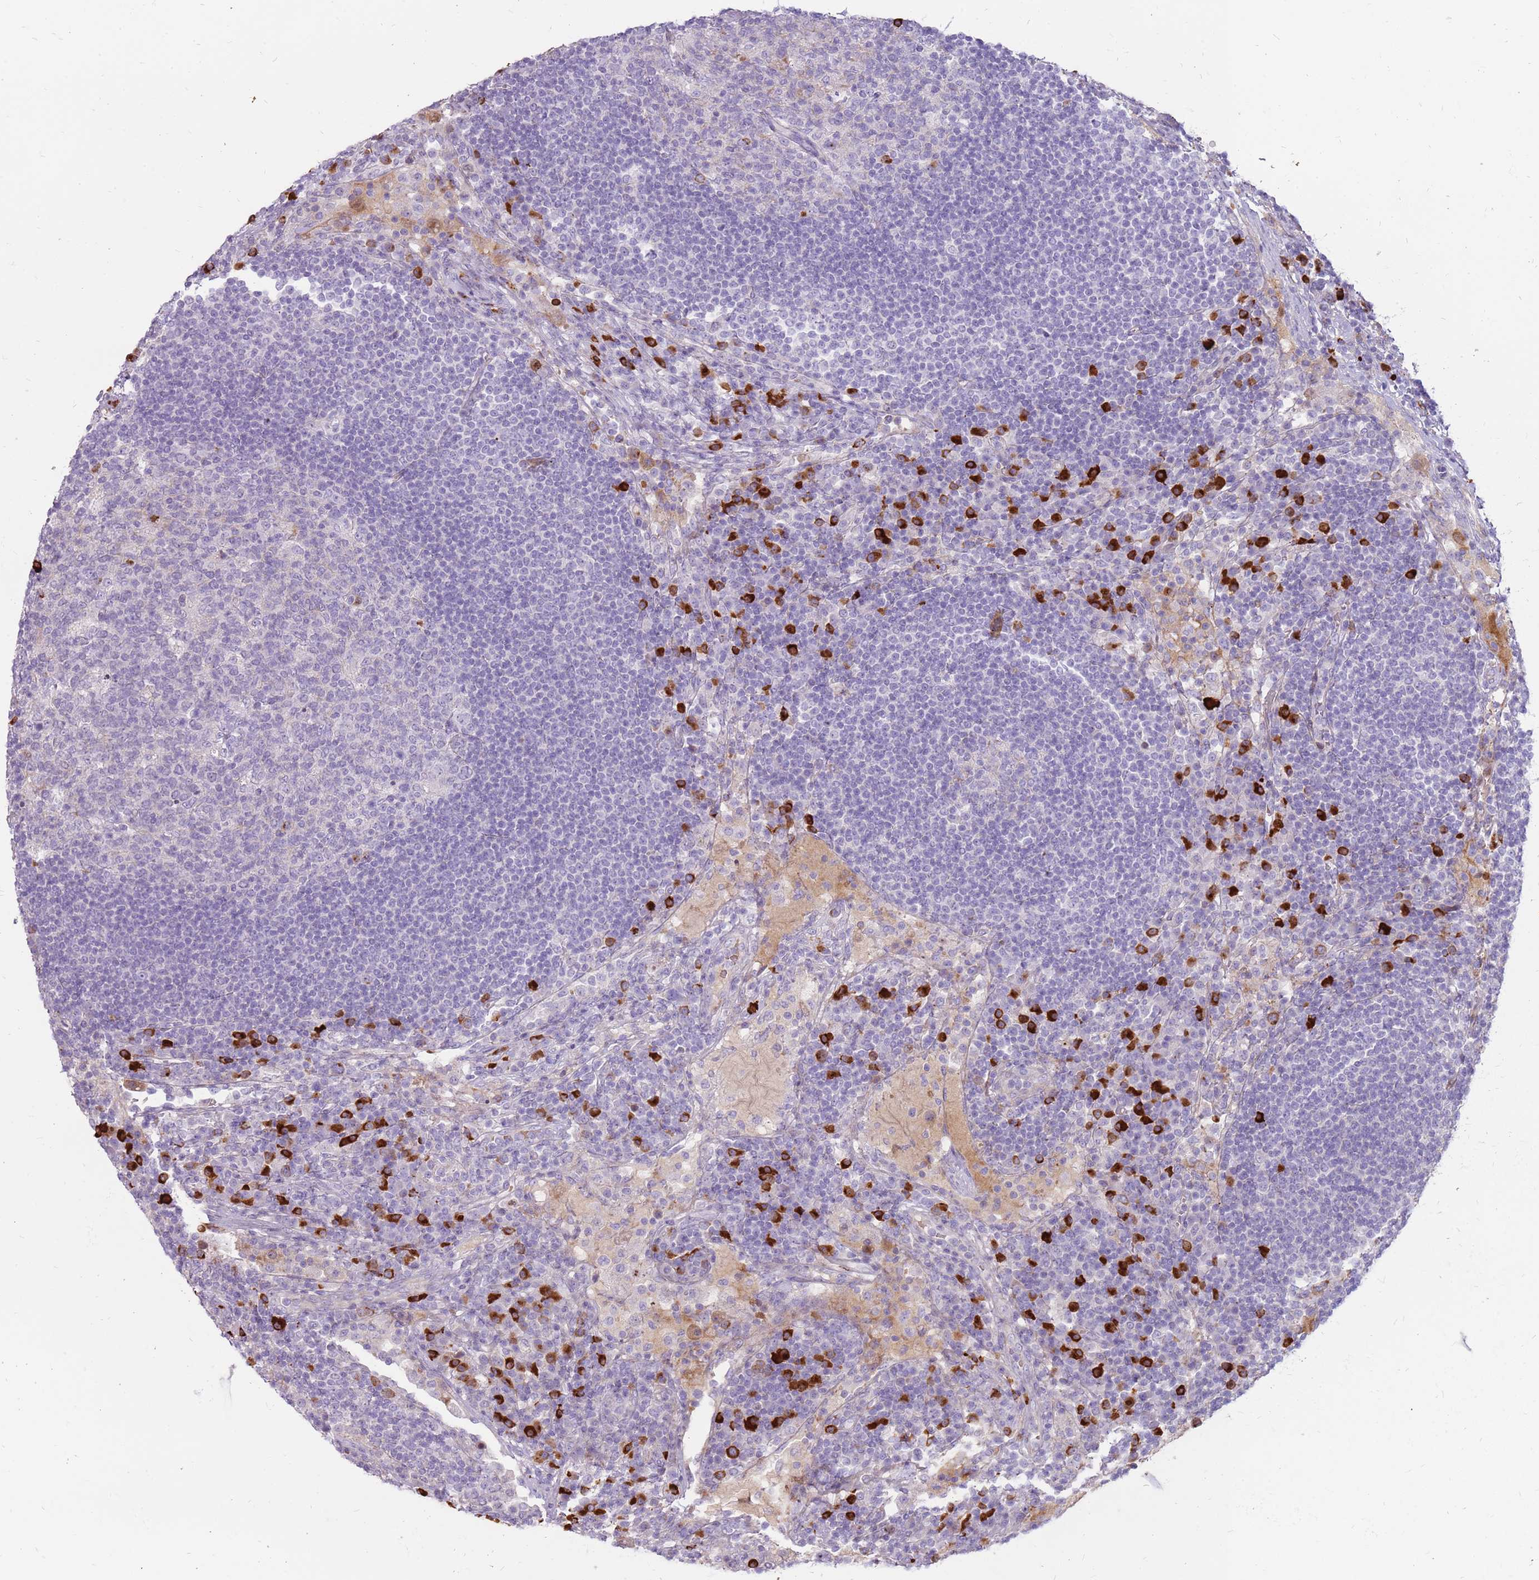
{"staining": {"intensity": "strong", "quantity": "<25%", "location": "cytoplasmic/membranous"}, "tissue": "lymph node", "cell_type": "Germinal center cells", "image_type": "normal", "snomed": [{"axis": "morphology", "description": "Normal tissue, NOS"}, {"axis": "topography", "description": "Lymph node"}], "caption": "Germinal center cells show medium levels of strong cytoplasmic/membranous positivity in about <25% of cells in unremarkable lymph node. The staining was performed using DAB (3,3'-diaminobenzidine) to visualize the protein expression in brown, while the nuclei were stained in blue with hematoxylin (Magnification: 20x).", "gene": "MCUB", "patient": {"sex": "female", "age": 53}}